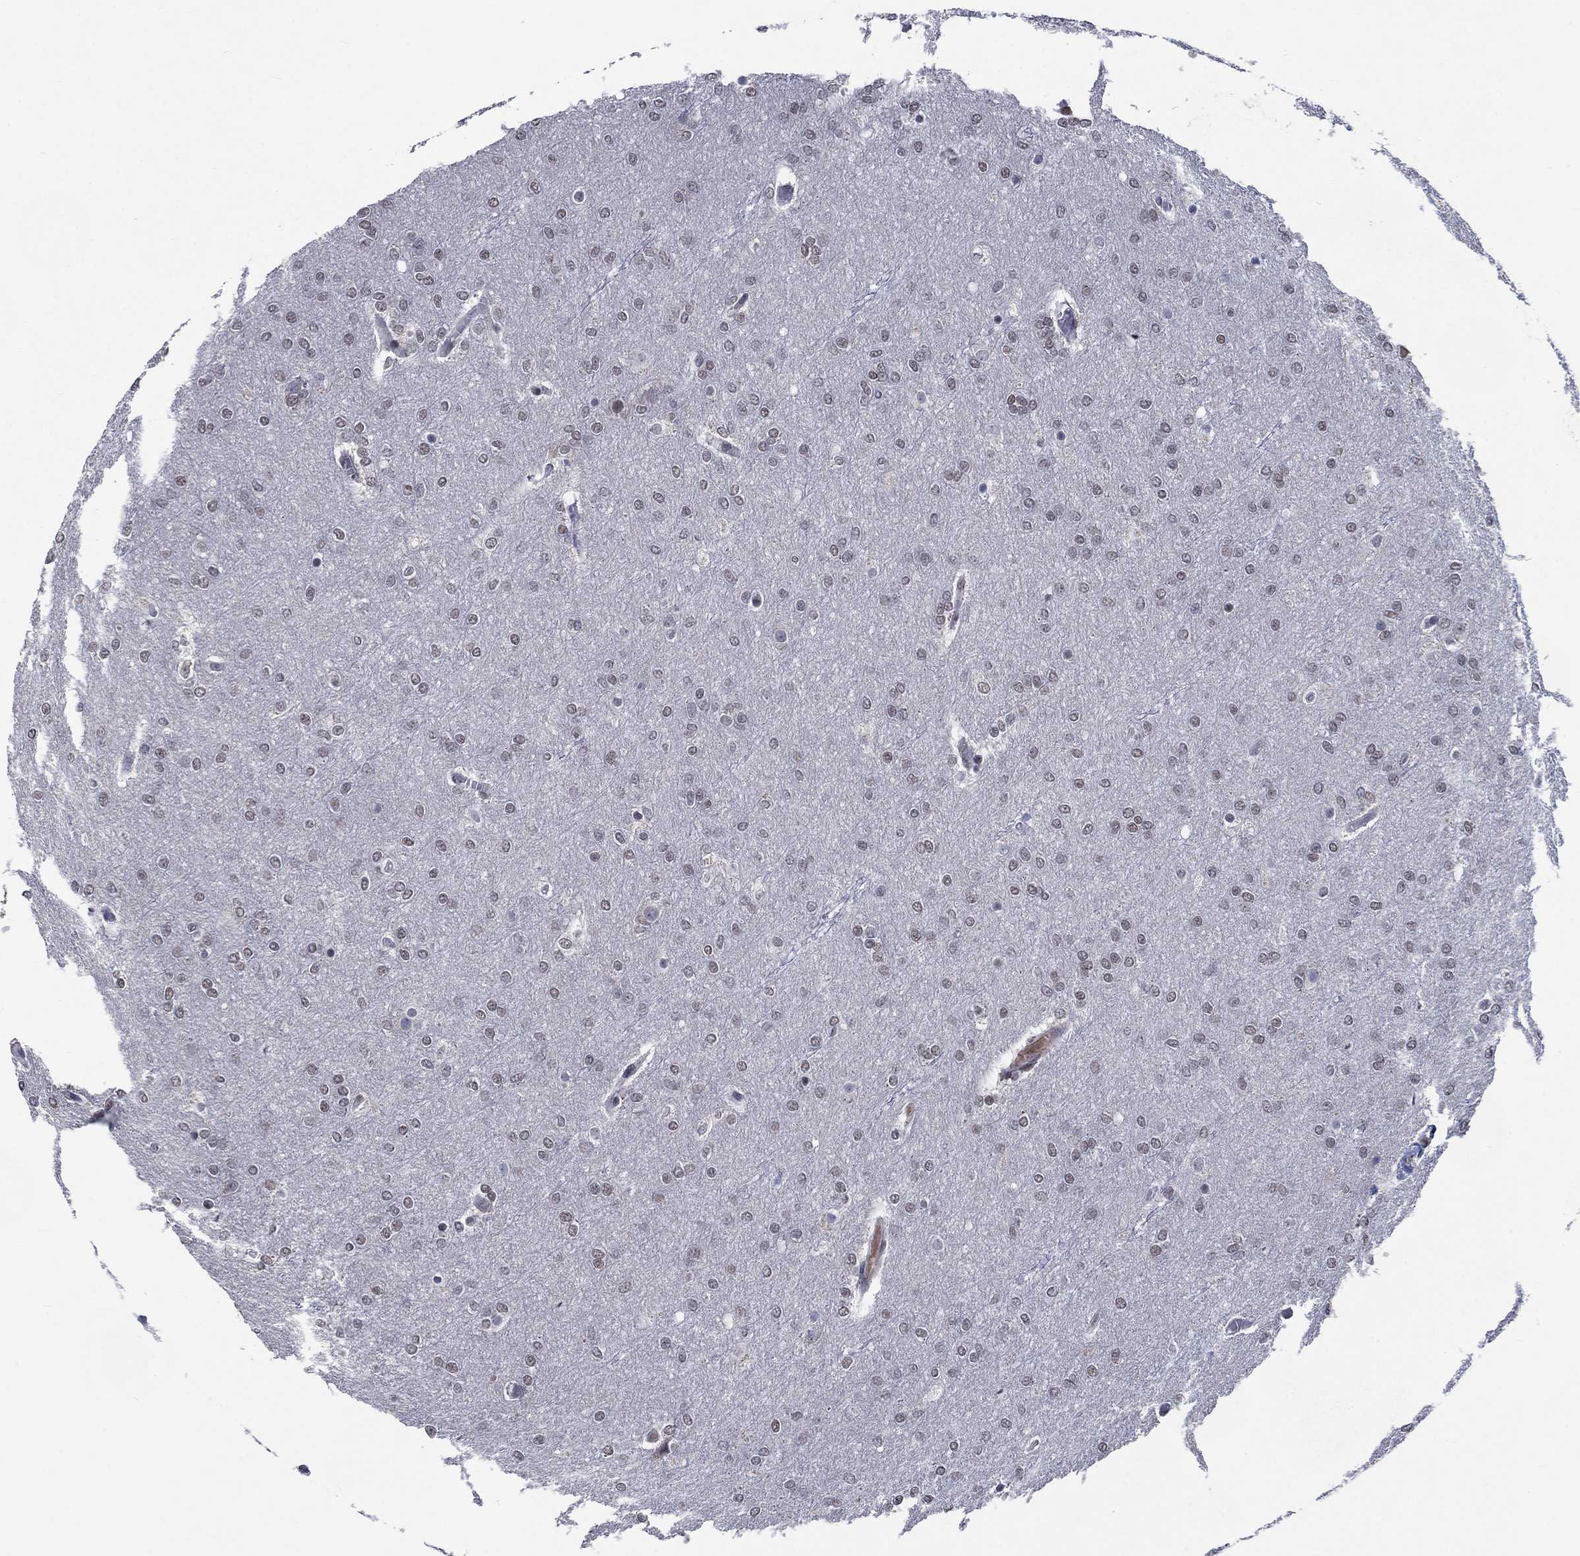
{"staining": {"intensity": "negative", "quantity": "none", "location": "none"}, "tissue": "glioma", "cell_type": "Tumor cells", "image_type": "cancer", "snomed": [{"axis": "morphology", "description": "Glioma, malignant, High grade"}, {"axis": "topography", "description": "Brain"}], "caption": "Tumor cells are negative for brown protein staining in glioma.", "gene": "HTN1", "patient": {"sex": "female", "age": 61}}